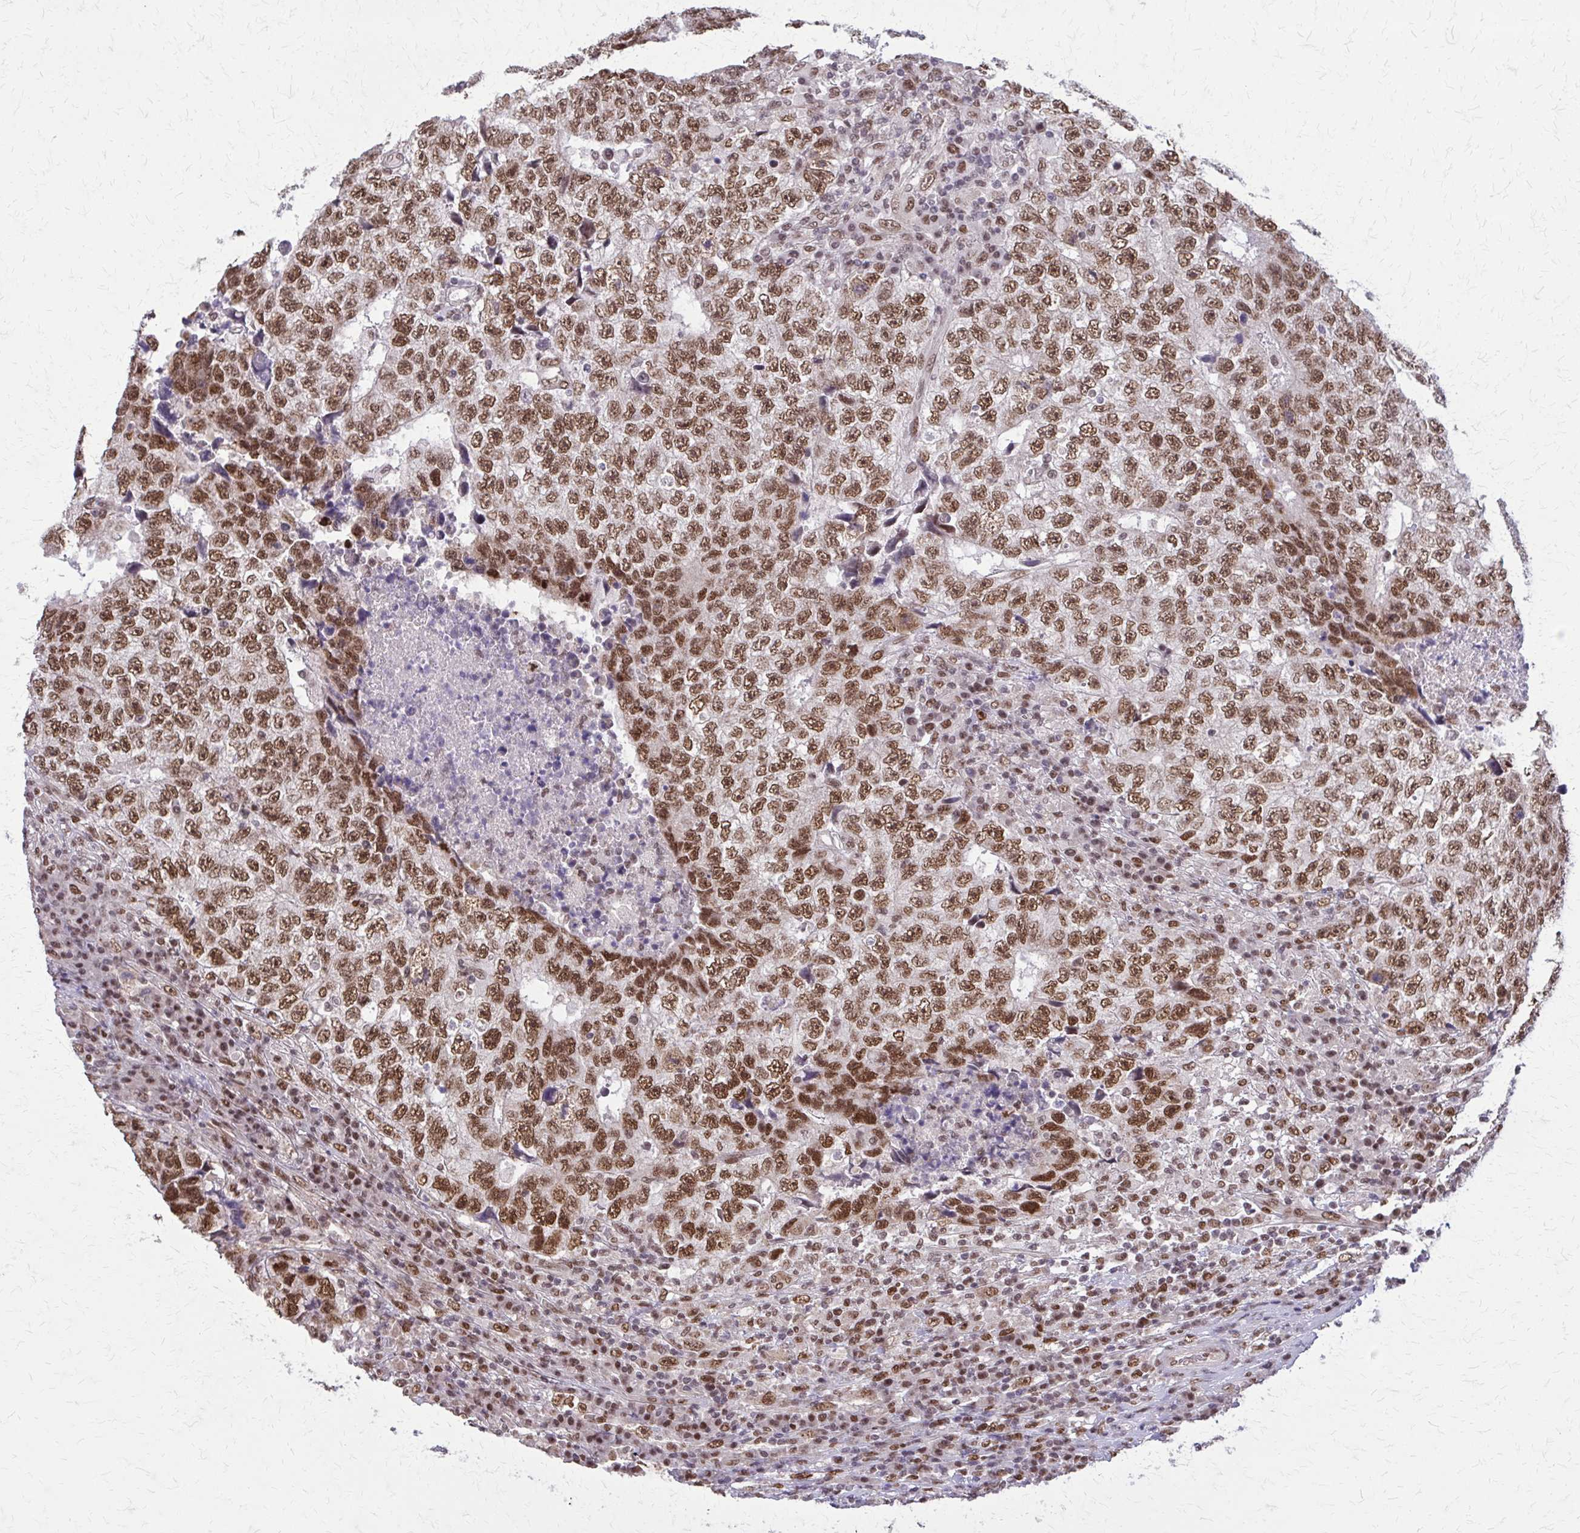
{"staining": {"intensity": "moderate", "quantity": ">75%", "location": "nuclear"}, "tissue": "testis cancer", "cell_type": "Tumor cells", "image_type": "cancer", "snomed": [{"axis": "morphology", "description": "Necrosis, NOS"}, {"axis": "morphology", "description": "Carcinoma, Embryonal, NOS"}, {"axis": "topography", "description": "Testis"}], "caption": "Embryonal carcinoma (testis) stained for a protein displays moderate nuclear positivity in tumor cells.", "gene": "TTF1", "patient": {"sex": "male", "age": 19}}